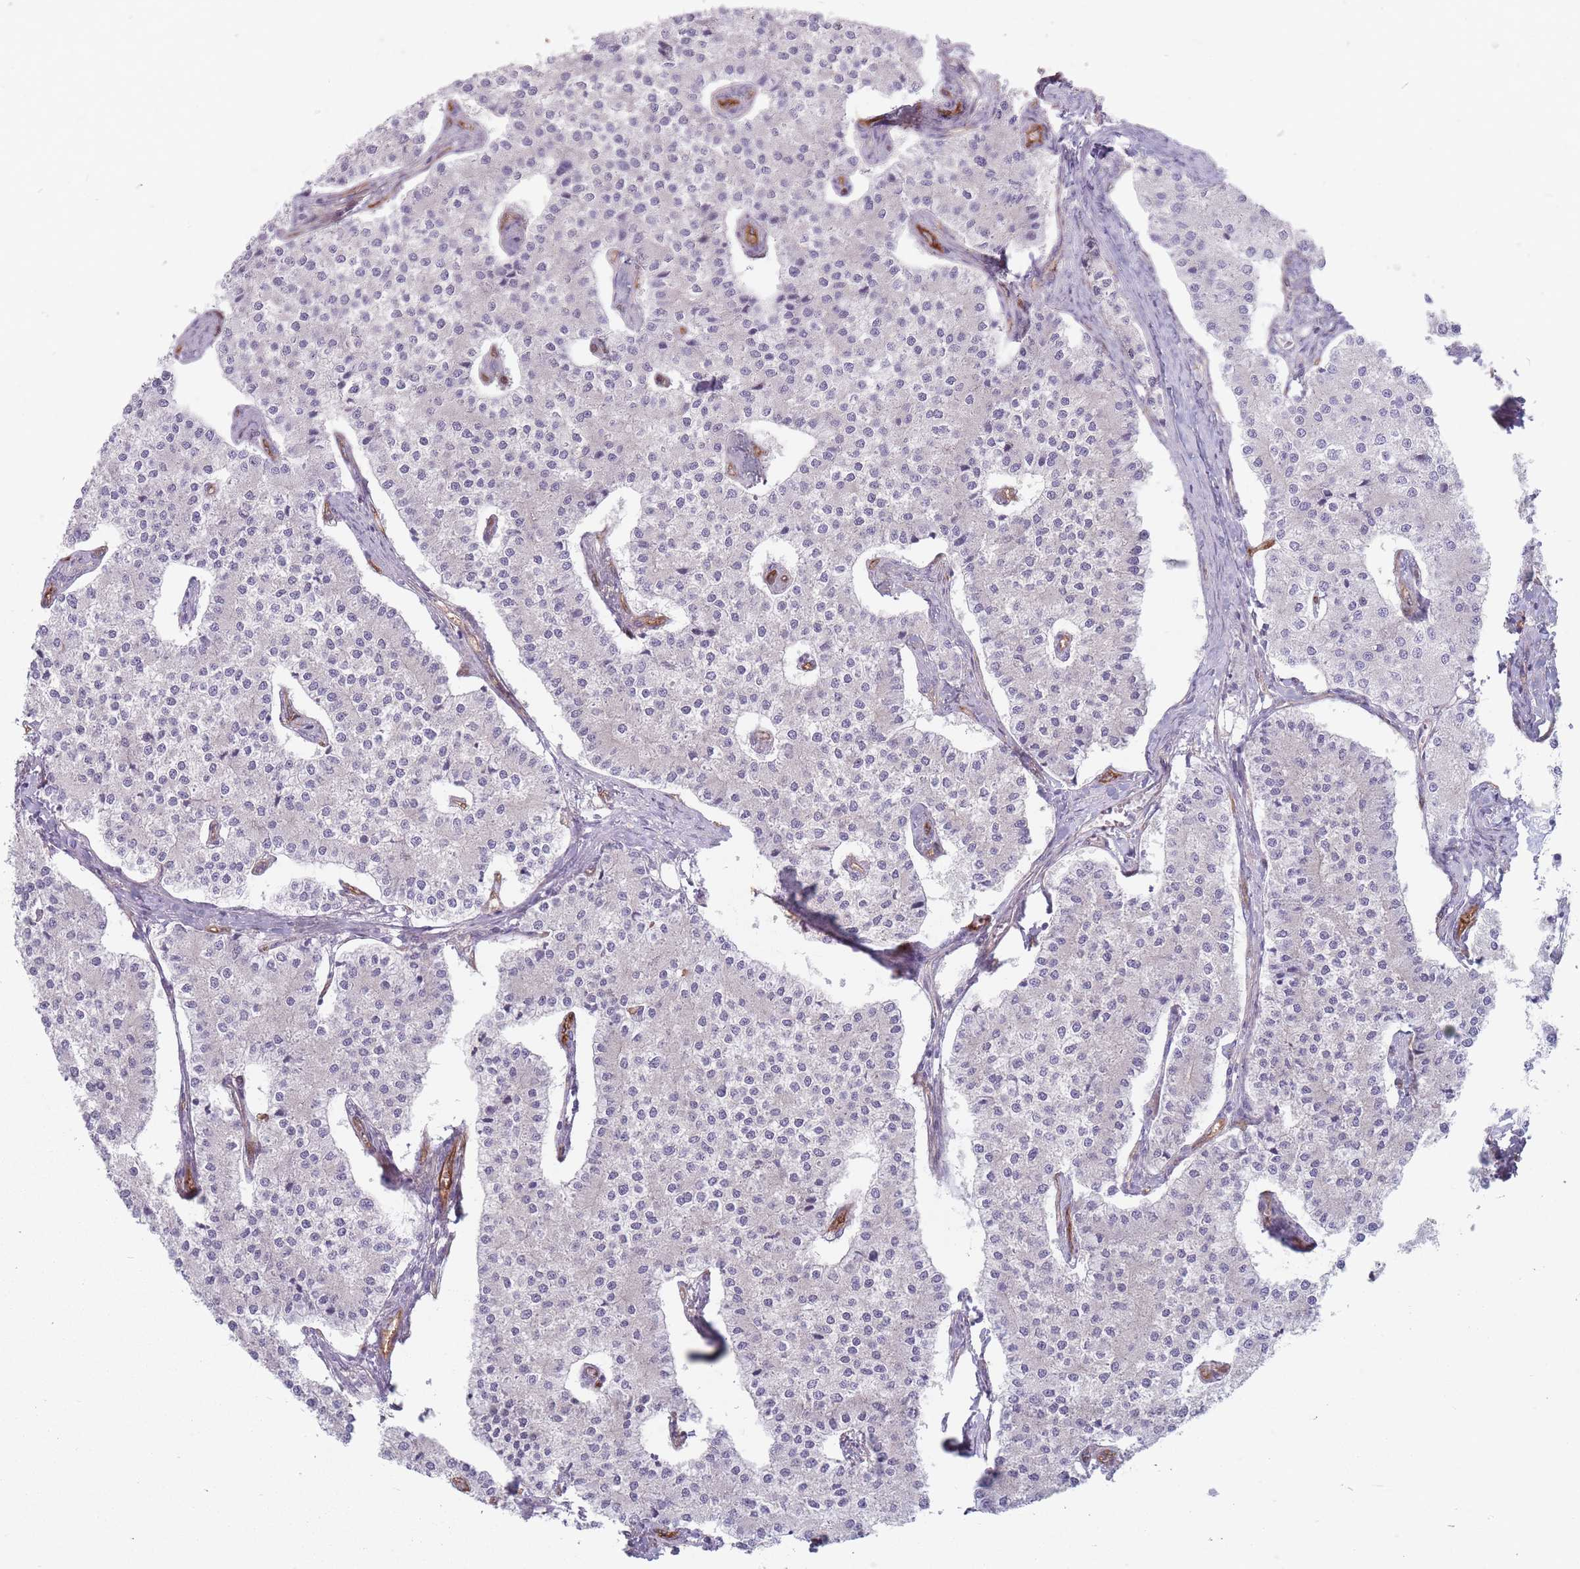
{"staining": {"intensity": "negative", "quantity": "none", "location": "none"}, "tissue": "carcinoid", "cell_type": "Tumor cells", "image_type": "cancer", "snomed": [{"axis": "morphology", "description": "Carcinoid, malignant, NOS"}, {"axis": "topography", "description": "Colon"}], "caption": "The IHC image has no significant positivity in tumor cells of carcinoid (malignant) tissue.", "gene": "PLPP1", "patient": {"sex": "female", "age": 52}}